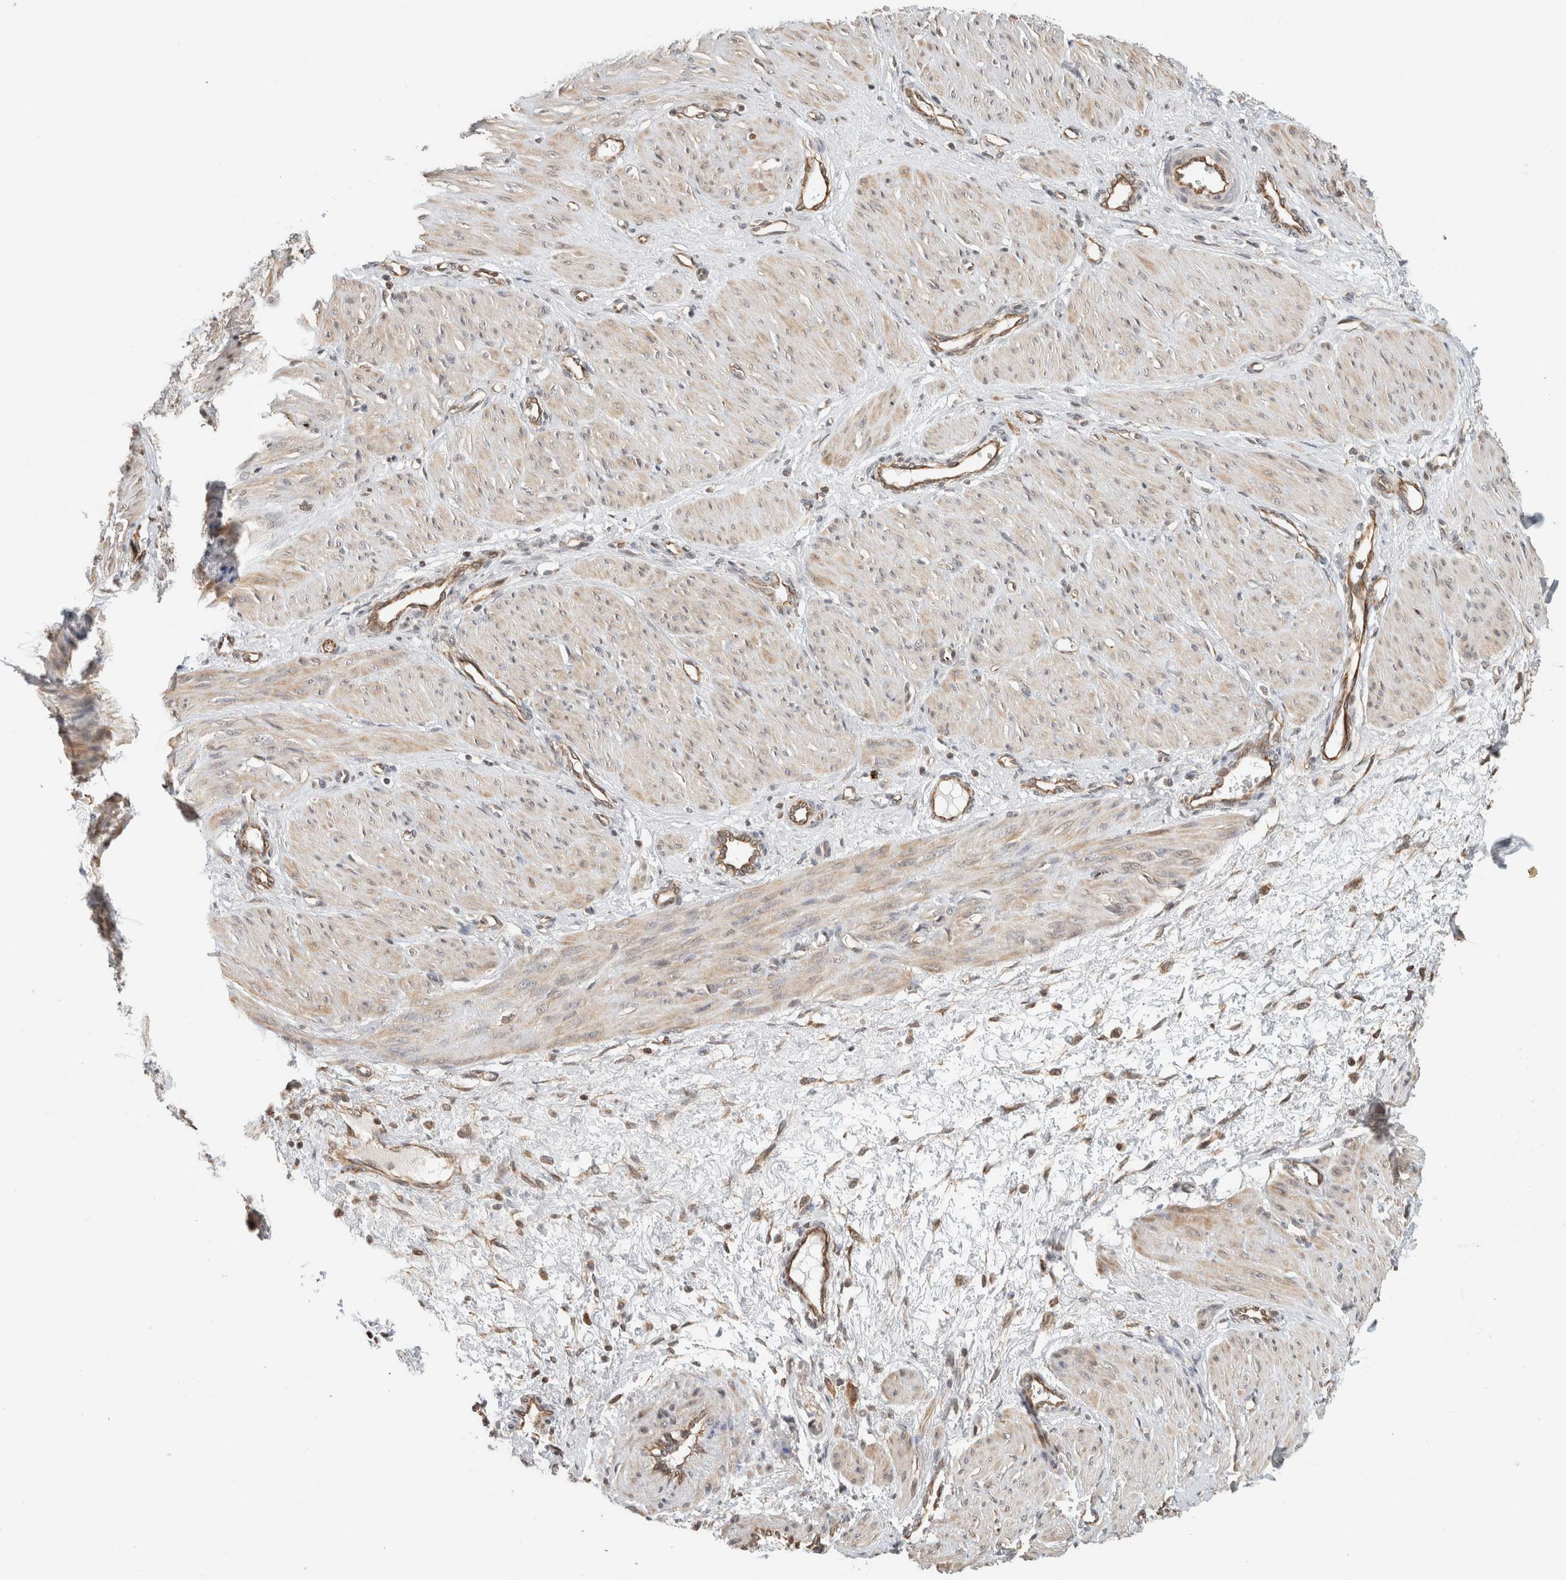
{"staining": {"intensity": "moderate", "quantity": ">75%", "location": "cytoplasmic/membranous"}, "tissue": "smooth muscle", "cell_type": "Smooth muscle cells", "image_type": "normal", "snomed": [{"axis": "morphology", "description": "Normal tissue, NOS"}, {"axis": "topography", "description": "Endometrium"}], "caption": "Immunohistochemistry staining of unremarkable smooth muscle, which displays medium levels of moderate cytoplasmic/membranous staining in about >75% of smooth muscle cells indicating moderate cytoplasmic/membranous protein positivity. The staining was performed using DAB (brown) for protein detection and nuclei were counterstained in hematoxylin (blue).", "gene": "GINS4", "patient": {"sex": "female", "age": 33}}